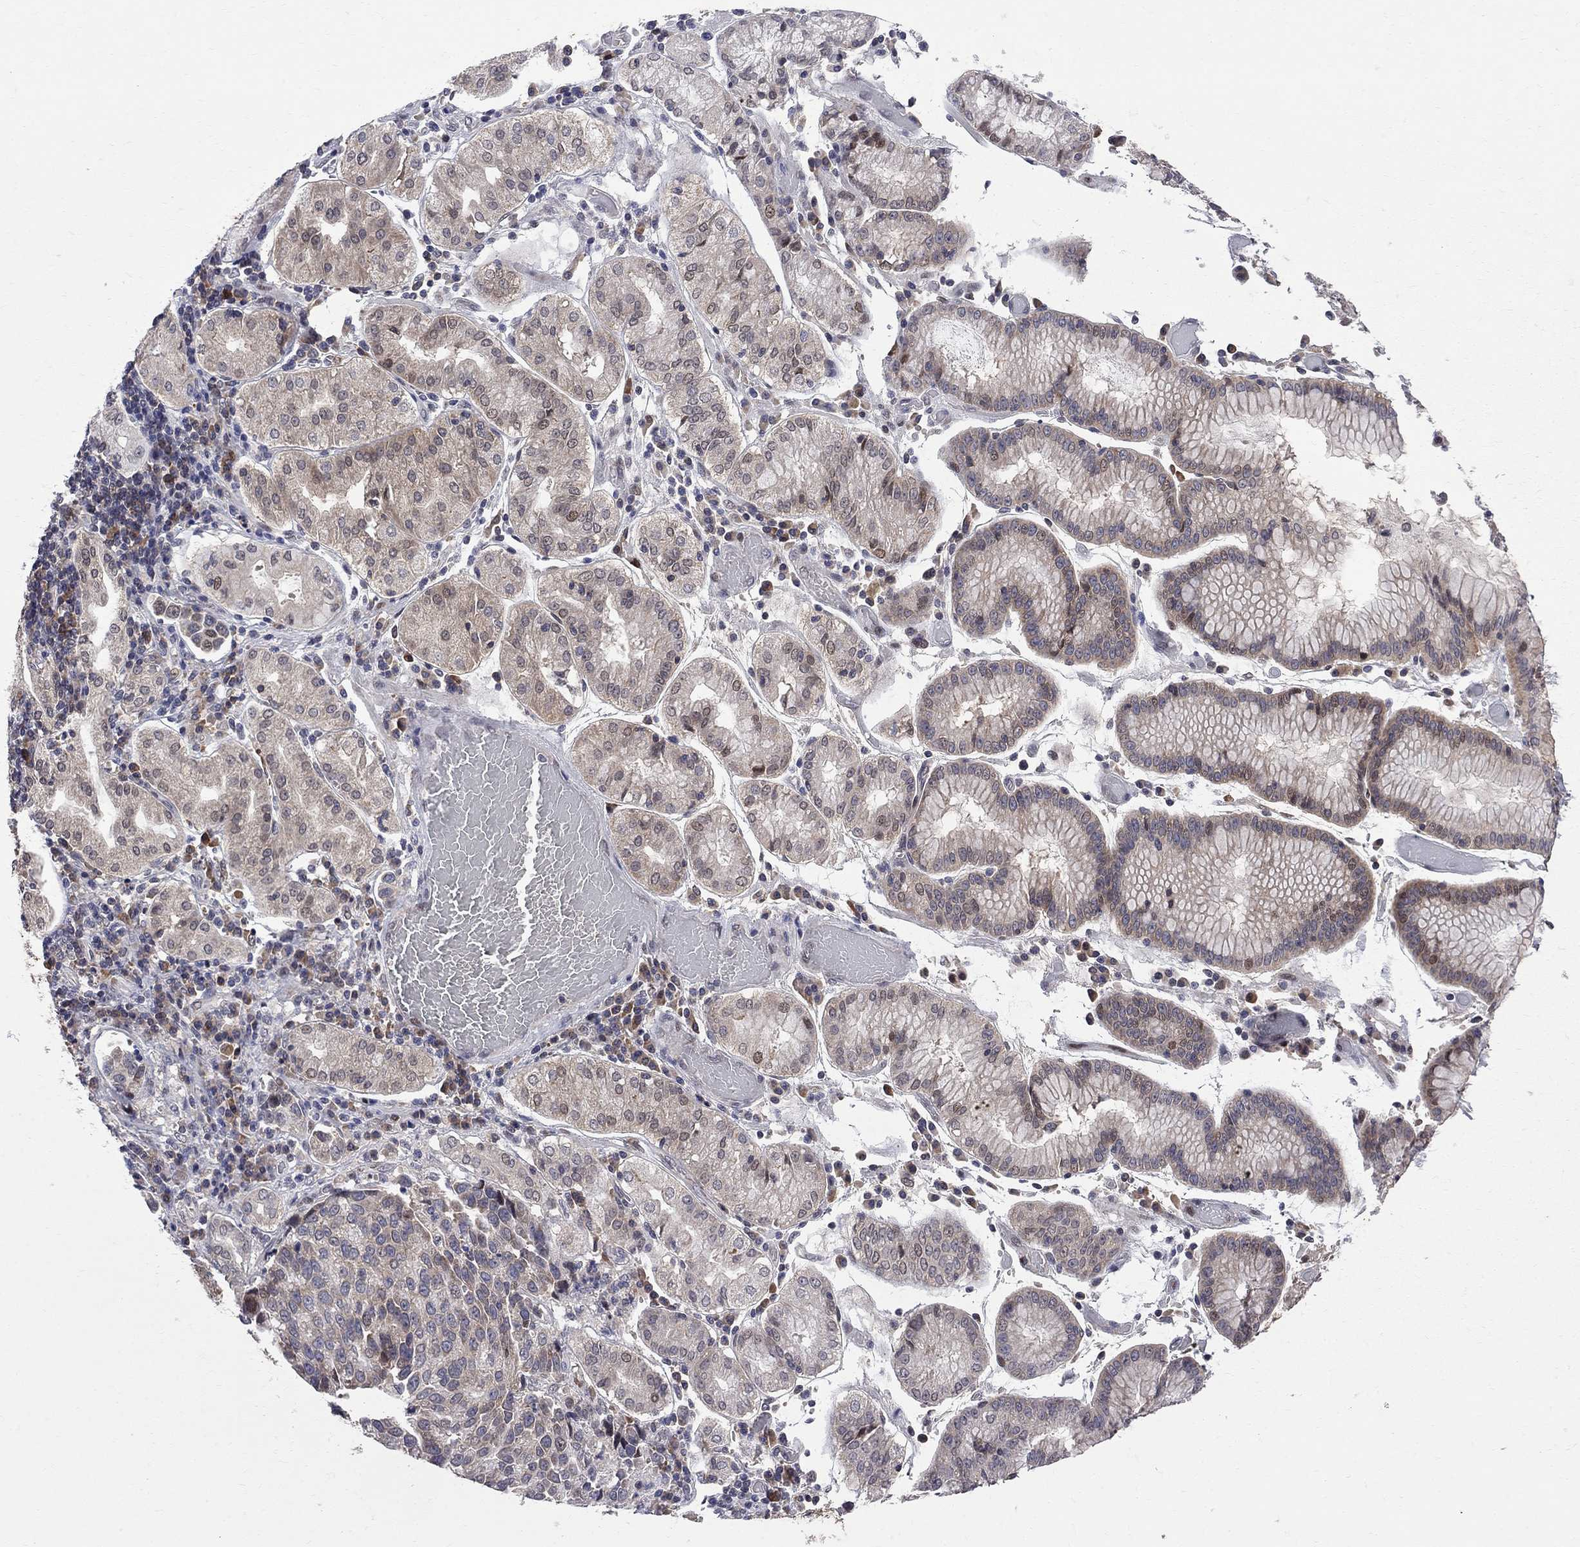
{"staining": {"intensity": "weak", "quantity": "<25%", "location": "nuclear"}, "tissue": "stomach cancer", "cell_type": "Tumor cells", "image_type": "cancer", "snomed": [{"axis": "morphology", "description": "Adenocarcinoma, NOS"}, {"axis": "topography", "description": "Stomach"}], "caption": "An immunohistochemistry (IHC) histopathology image of adenocarcinoma (stomach) is shown. There is no staining in tumor cells of adenocarcinoma (stomach). (DAB (3,3'-diaminobenzidine) immunohistochemistry (IHC) visualized using brightfield microscopy, high magnification).", "gene": "CNOT11", "patient": {"sex": "male", "age": 93}}